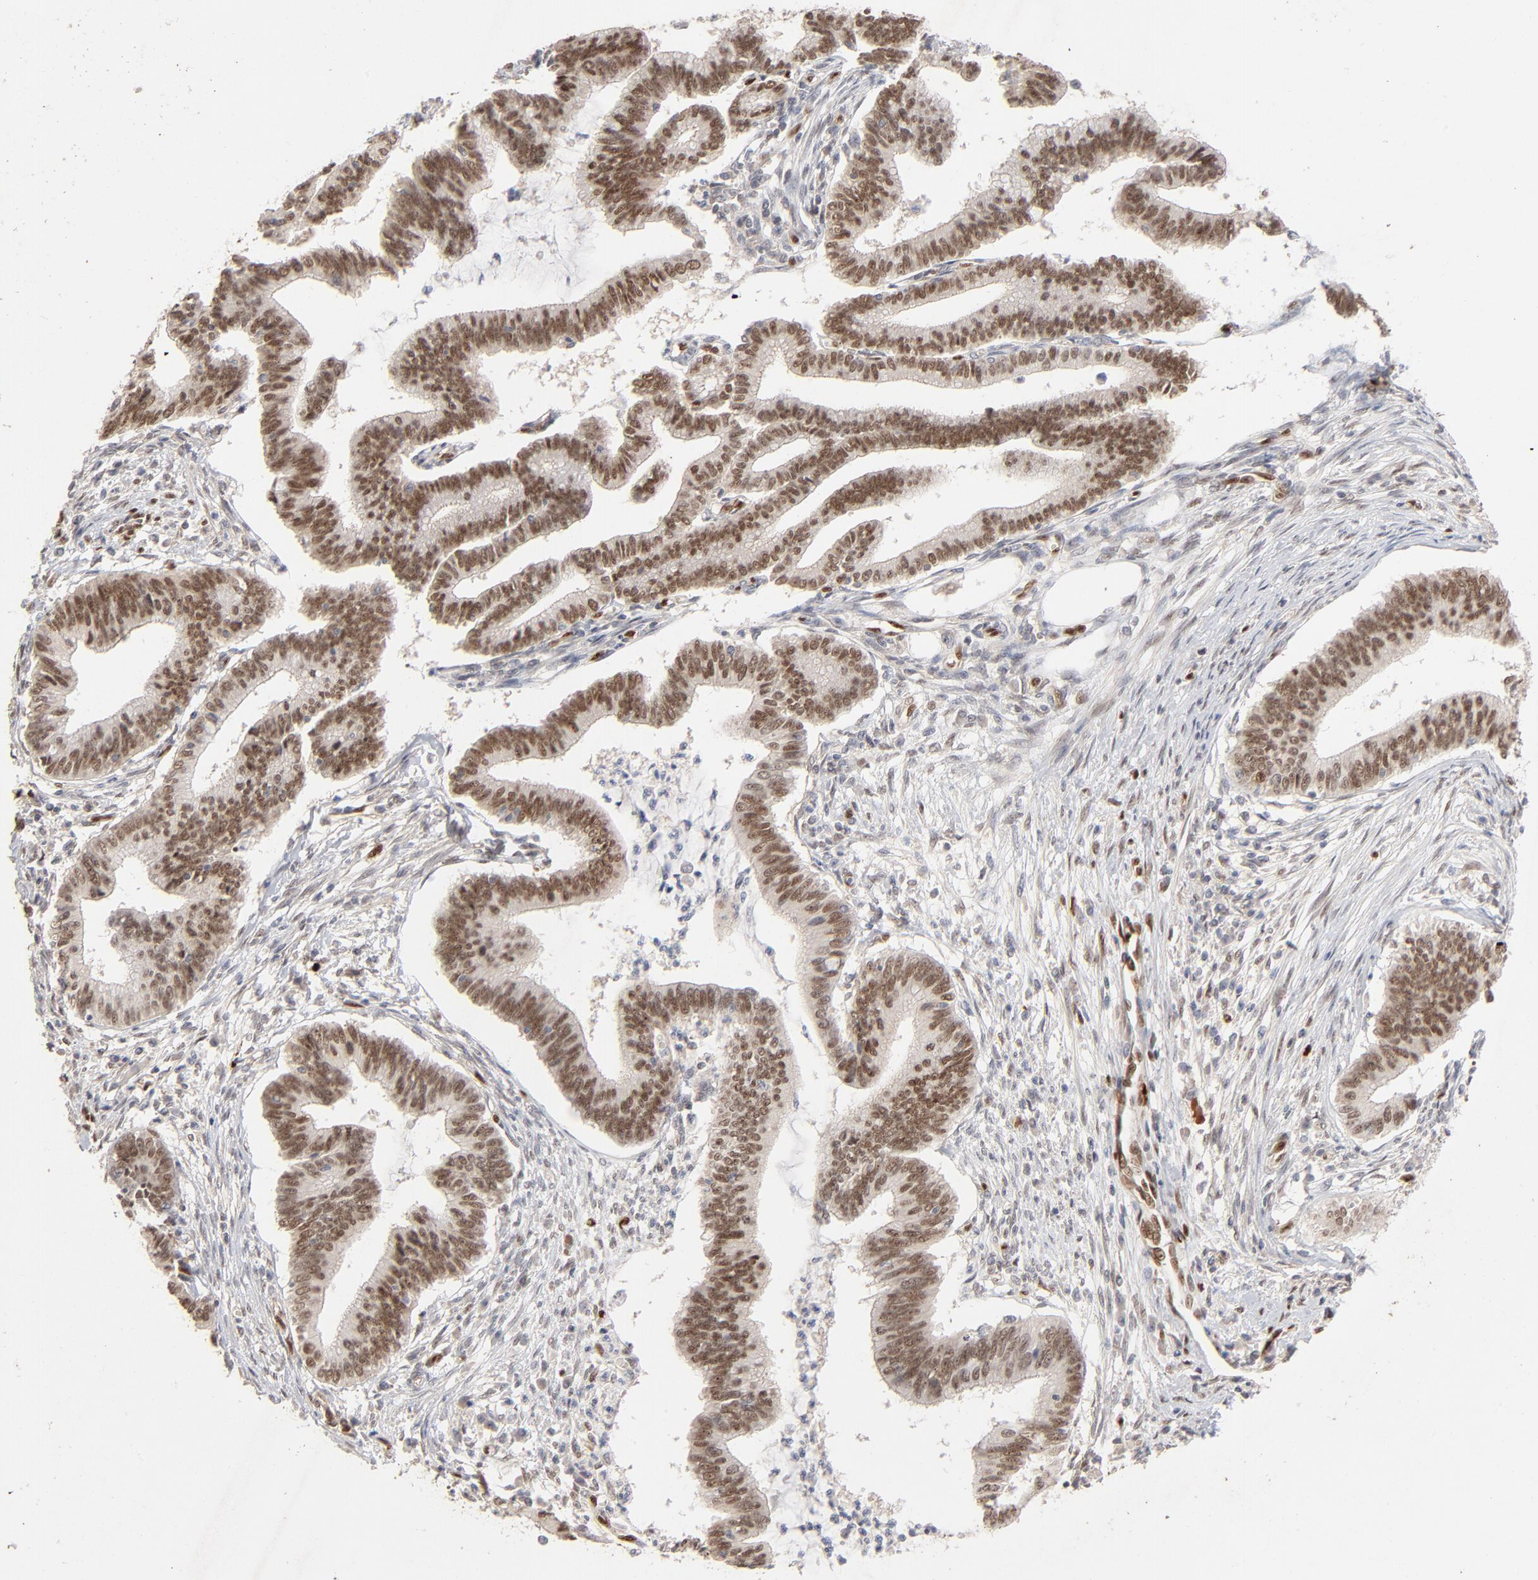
{"staining": {"intensity": "moderate", "quantity": ">75%", "location": "nuclear"}, "tissue": "cervical cancer", "cell_type": "Tumor cells", "image_type": "cancer", "snomed": [{"axis": "morphology", "description": "Adenocarcinoma, NOS"}, {"axis": "topography", "description": "Cervix"}], "caption": "Tumor cells exhibit moderate nuclear positivity in about >75% of cells in cervical cancer (adenocarcinoma). (DAB (3,3'-diaminobenzidine) IHC, brown staining for protein, blue staining for nuclei).", "gene": "NFIB", "patient": {"sex": "female", "age": 36}}